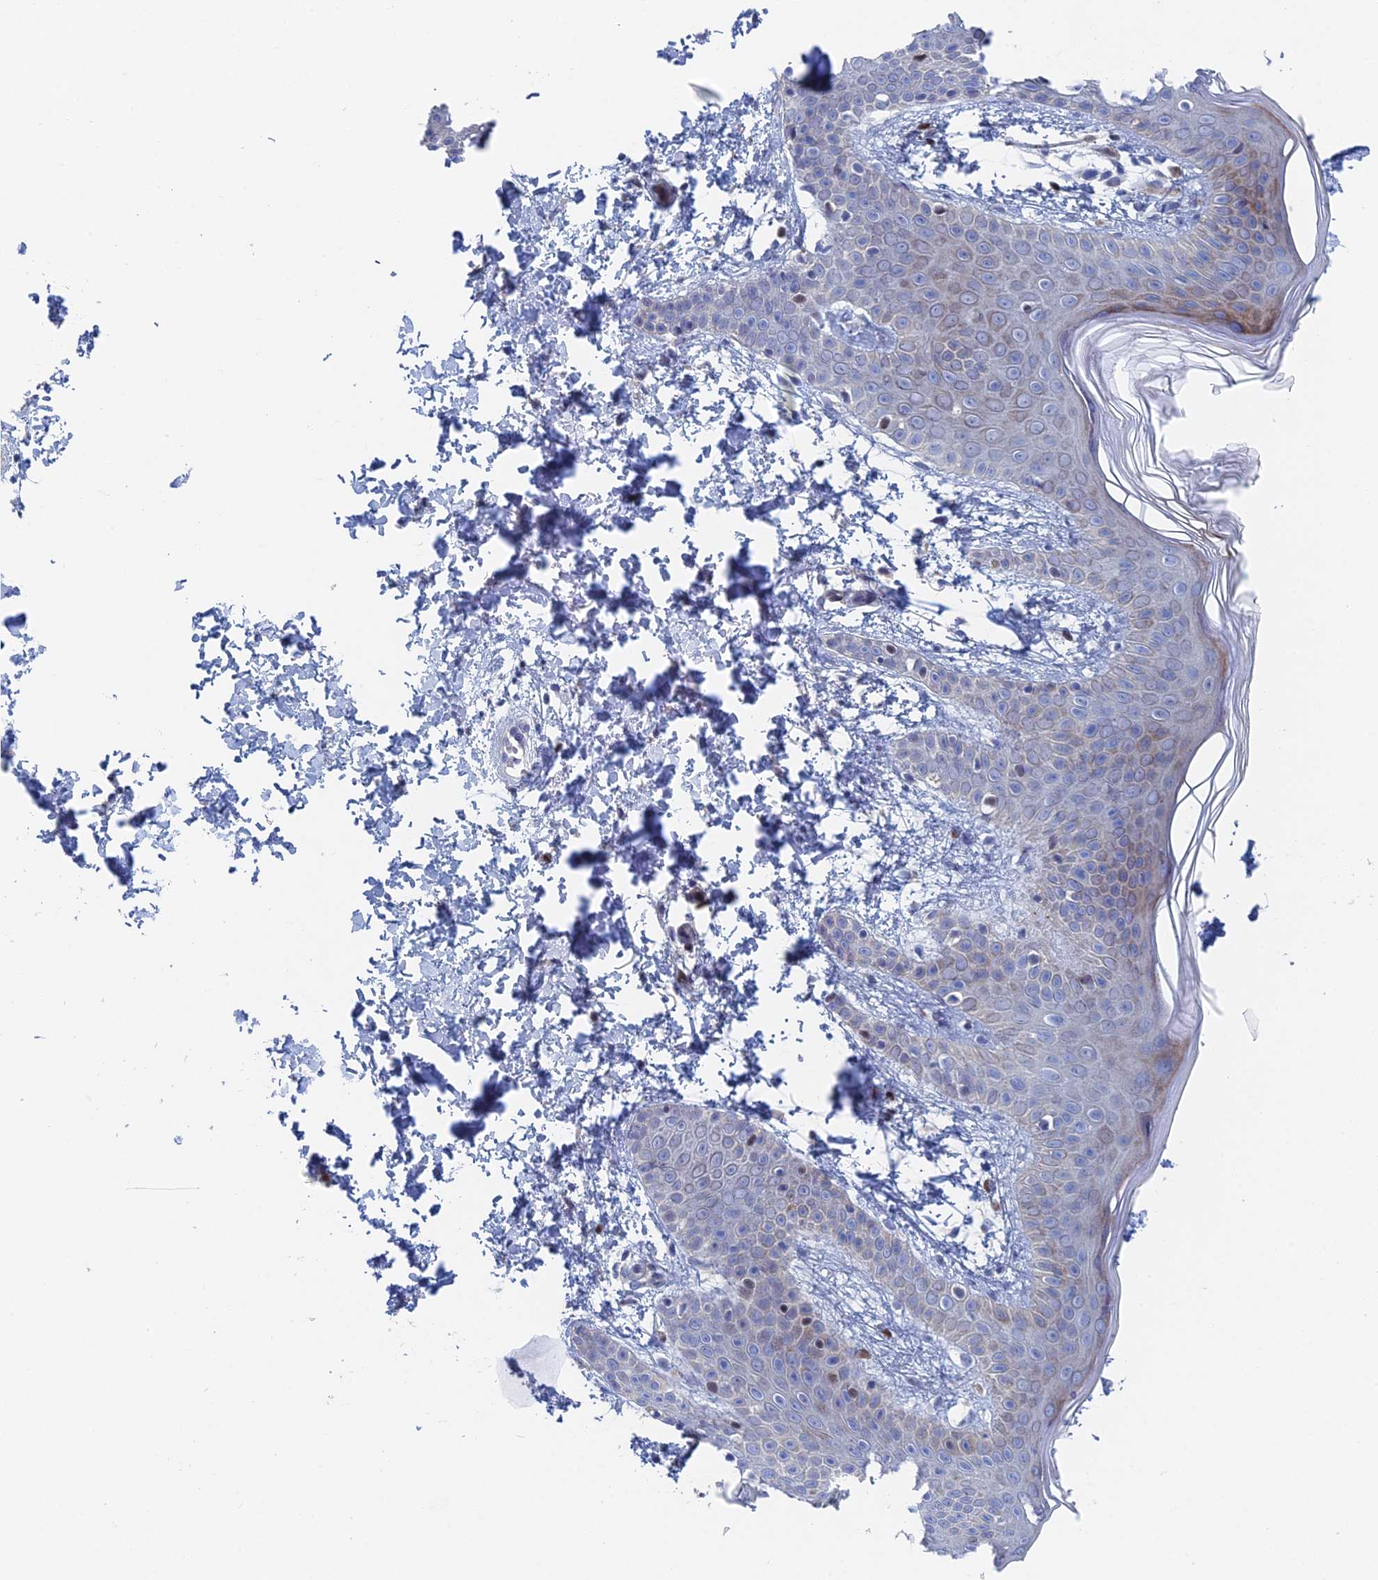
{"staining": {"intensity": "negative", "quantity": "none", "location": "none"}, "tissue": "skin", "cell_type": "Fibroblasts", "image_type": "normal", "snomed": [{"axis": "morphology", "description": "Normal tissue, NOS"}, {"axis": "topography", "description": "Skin"}], "caption": "Fibroblasts show no significant protein expression in normal skin.", "gene": "DRGX", "patient": {"sex": "male", "age": 36}}